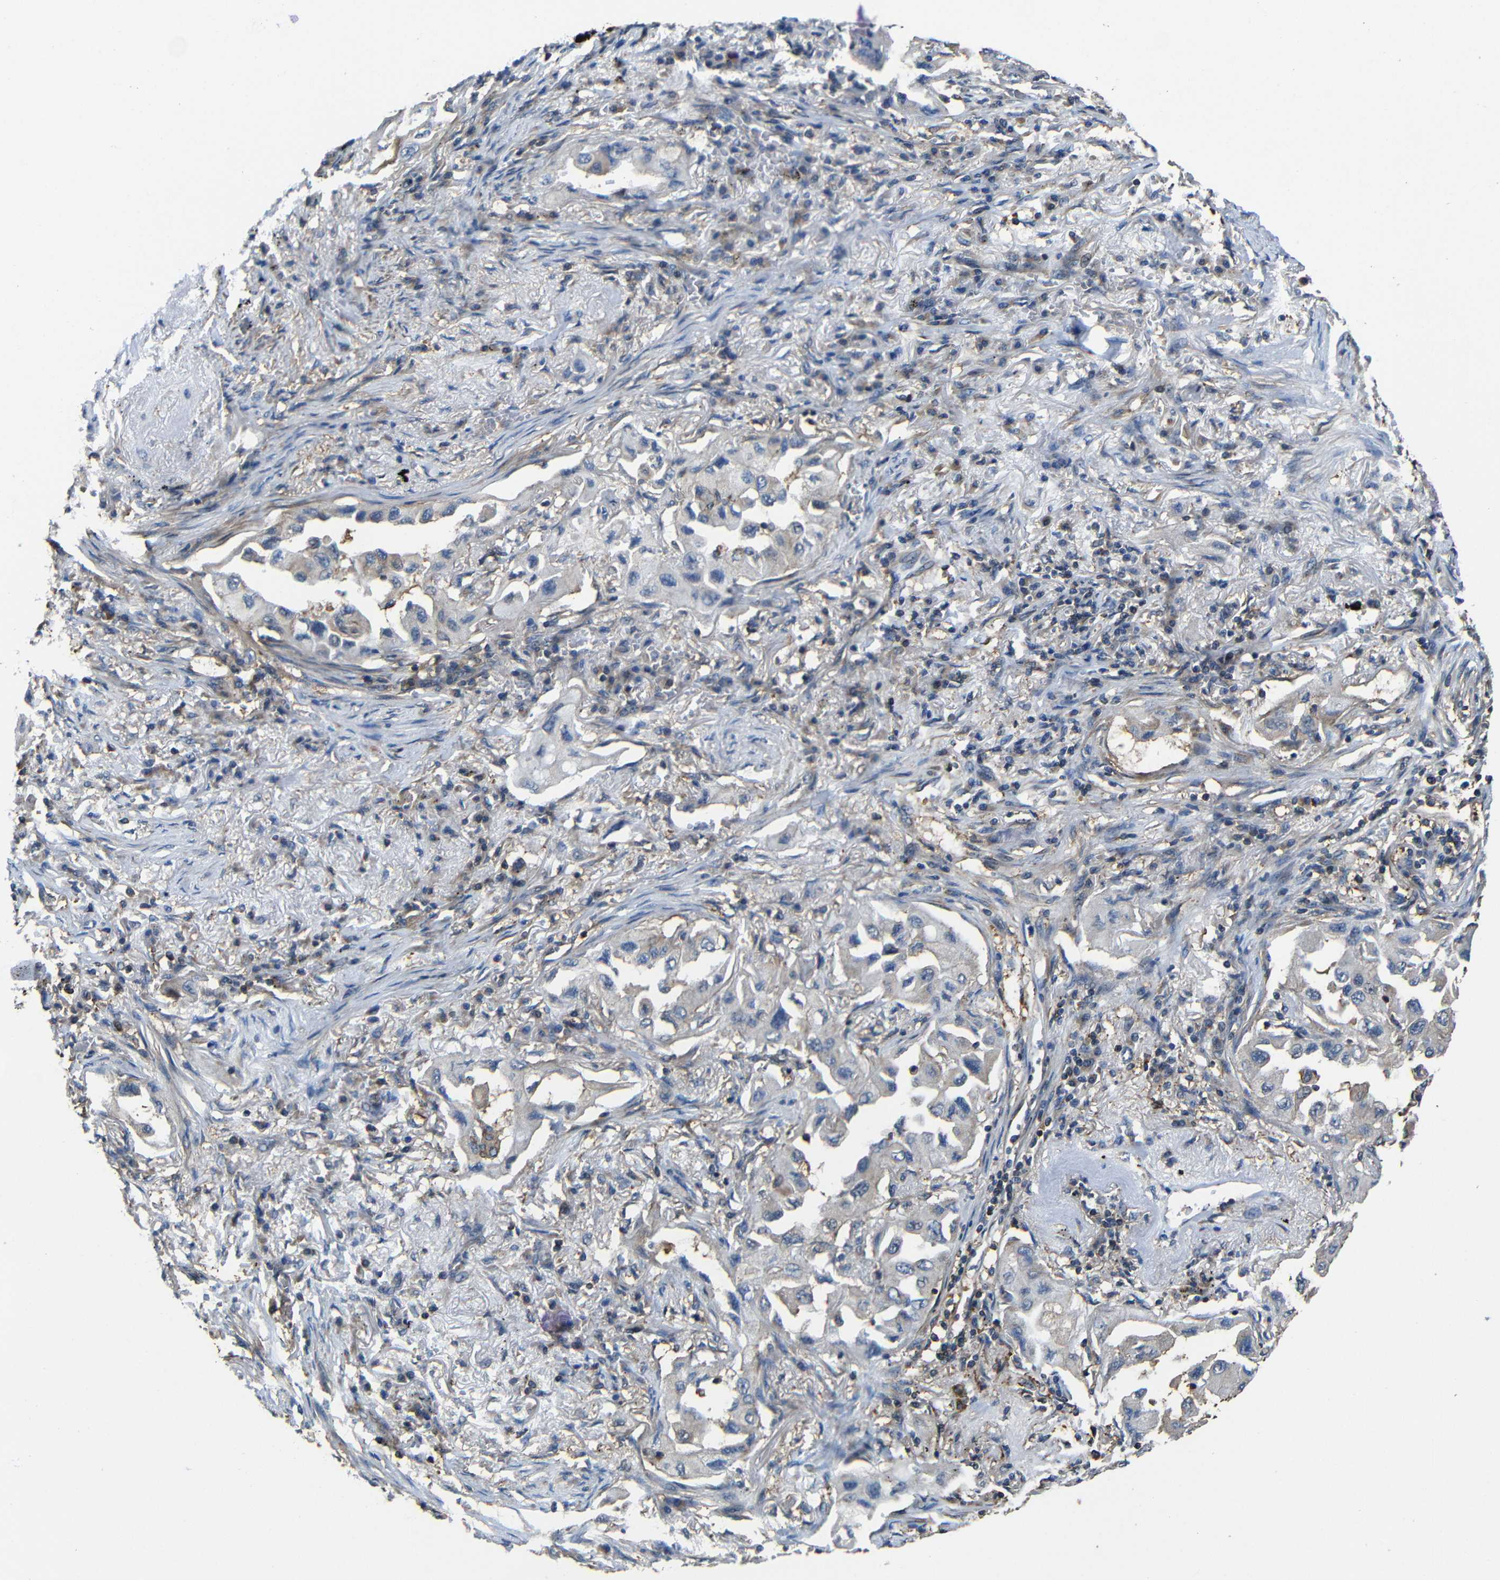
{"staining": {"intensity": "weak", "quantity": "<25%", "location": "cytoplasmic/membranous"}, "tissue": "lung cancer", "cell_type": "Tumor cells", "image_type": "cancer", "snomed": [{"axis": "morphology", "description": "Adenocarcinoma, NOS"}, {"axis": "topography", "description": "Lung"}], "caption": "Protein analysis of lung cancer (adenocarcinoma) reveals no significant expression in tumor cells.", "gene": "GDI1", "patient": {"sex": "female", "age": 65}}